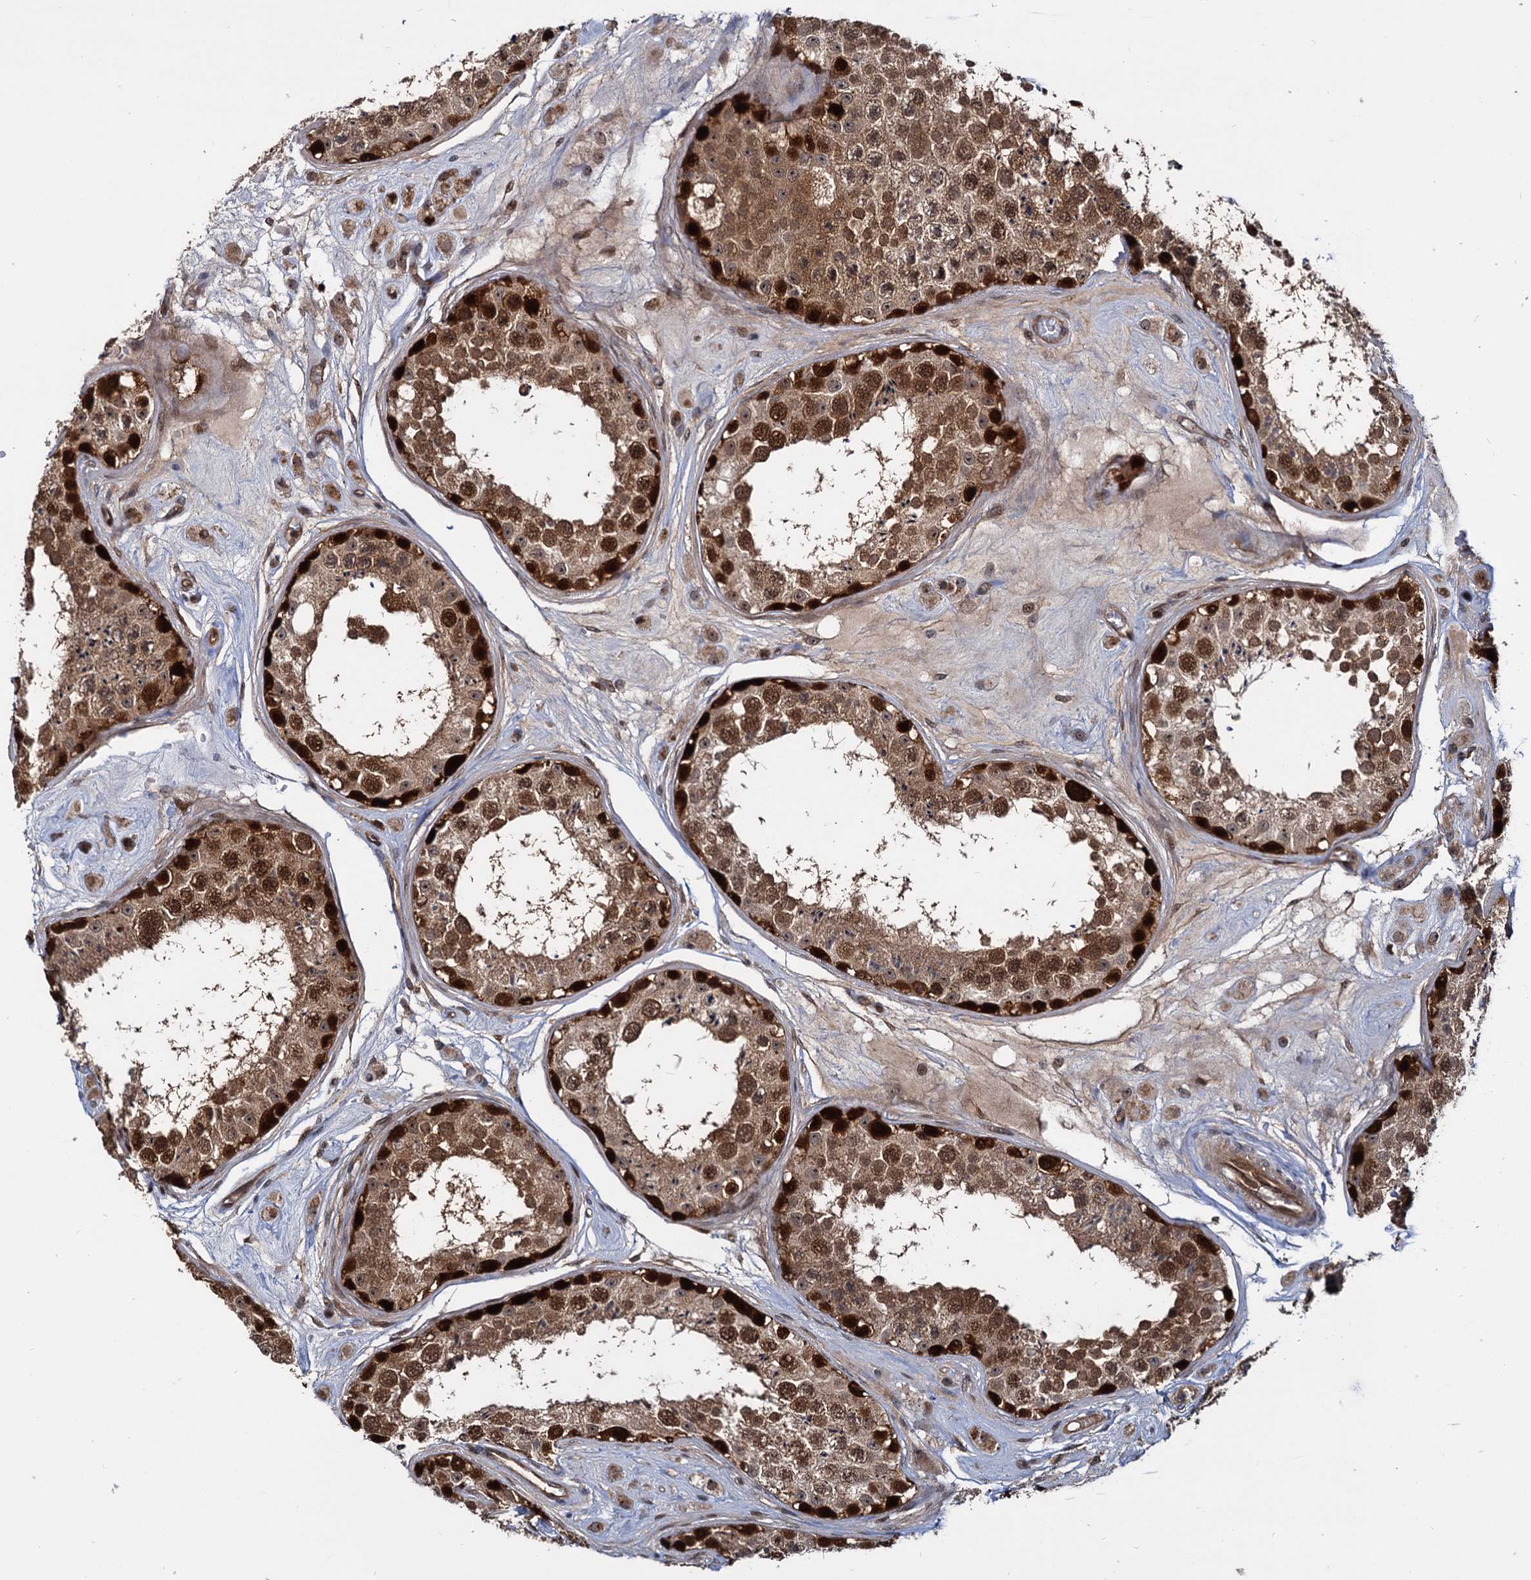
{"staining": {"intensity": "strong", "quantity": ">75%", "location": "nuclear"}, "tissue": "testis", "cell_type": "Cells in seminiferous ducts", "image_type": "normal", "snomed": [{"axis": "morphology", "description": "Normal tissue, NOS"}, {"axis": "topography", "description": "Testis"}], "caption": "High-power microscopy captured an IHC photomicrograph of normal testis, revealing strong nuclear staining in approximately >75% of cells in seminiferous ducts. The staining was performed using DAB (3,3'-diaminobenzidine) to visualize the protein expression in brown, while the nuclei were stained in blue with hematoxylin (Magnification: 20x).", "gene": "UBLCP1", "patient": {"sex": "male", "age": 25}}